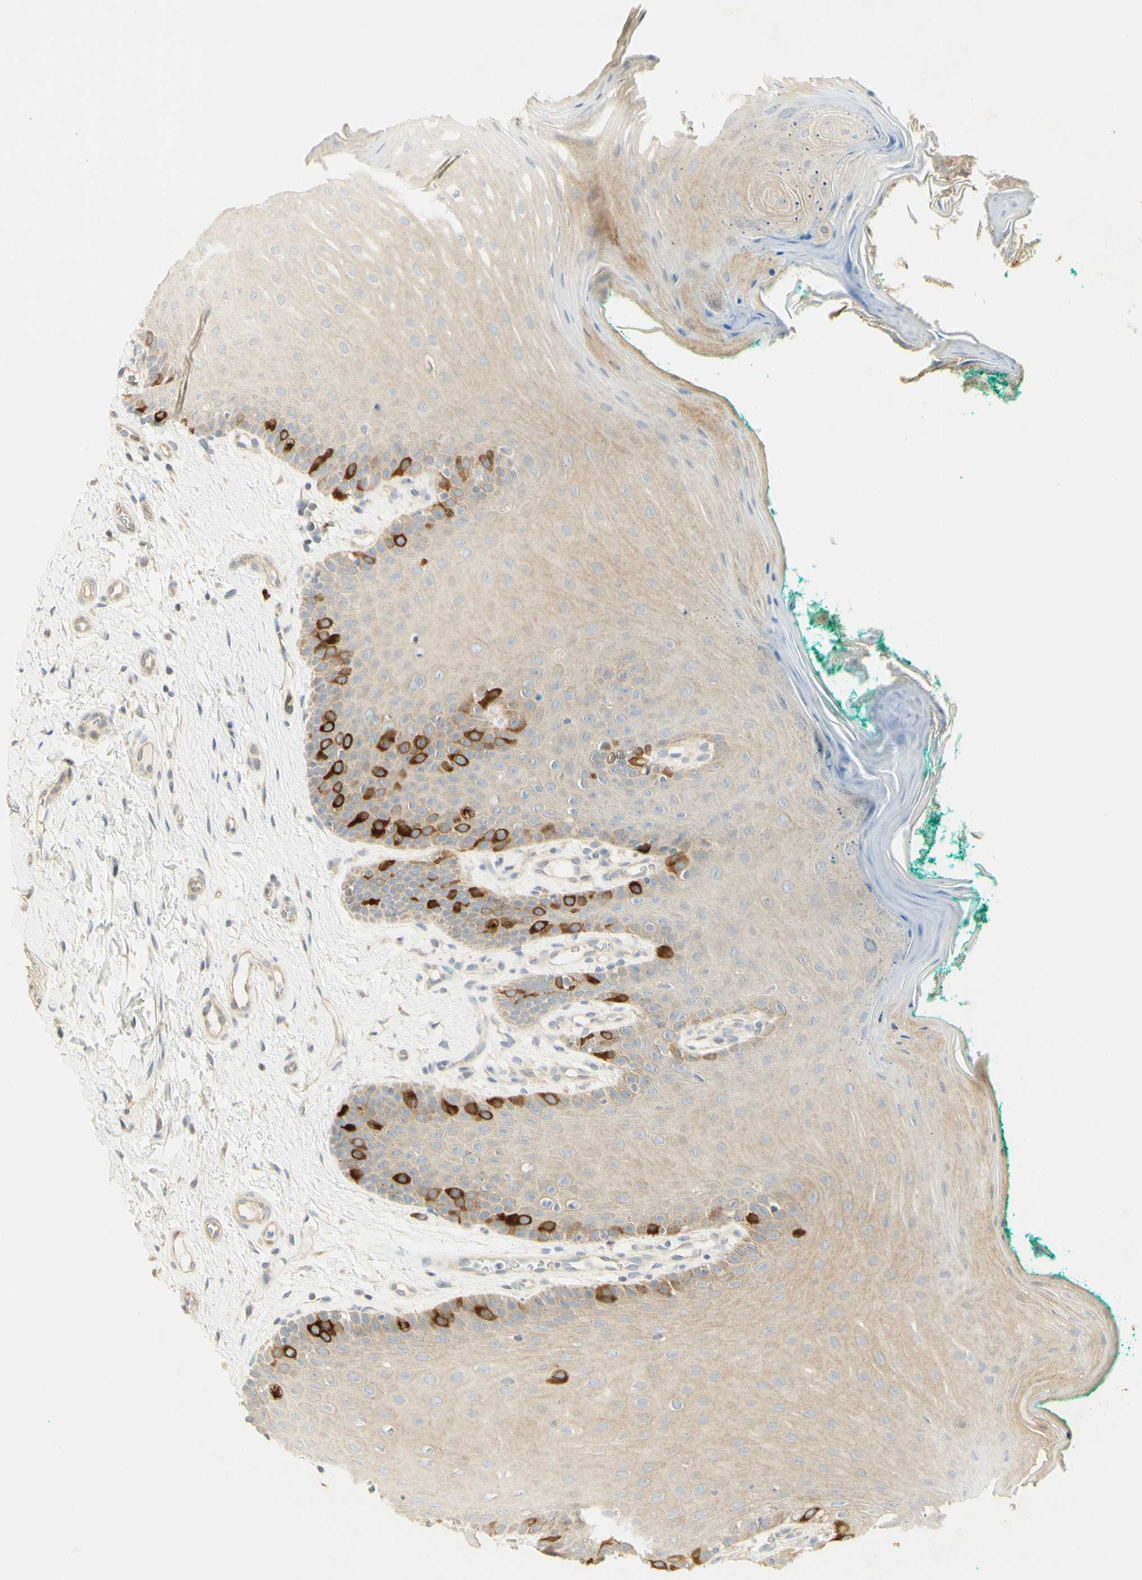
{"staining": {"intensity": "strong", "quantity": "25%-75%", "location": "cytoplasmic/membranous"}, "tissue": "oral mucosa", "cell_type": "Squamous epithelial cells", "image_type": "normal", "snomed": [{"axis": "morphology", "description": "Normal tissue, NOS"}, {"axis": "topography", "description": "Skeletal muscle"}, {"axis": "topography", "description": "Oral tissue"}], "caption": "Protein staining displays strong cytoplasmic/membranous positivity in approximately 25%-75% of squamous epithelial cells in unremarkable oral mucosa.", "gene": "KIF11", "patient": {"sex": "male", "age": 58}}